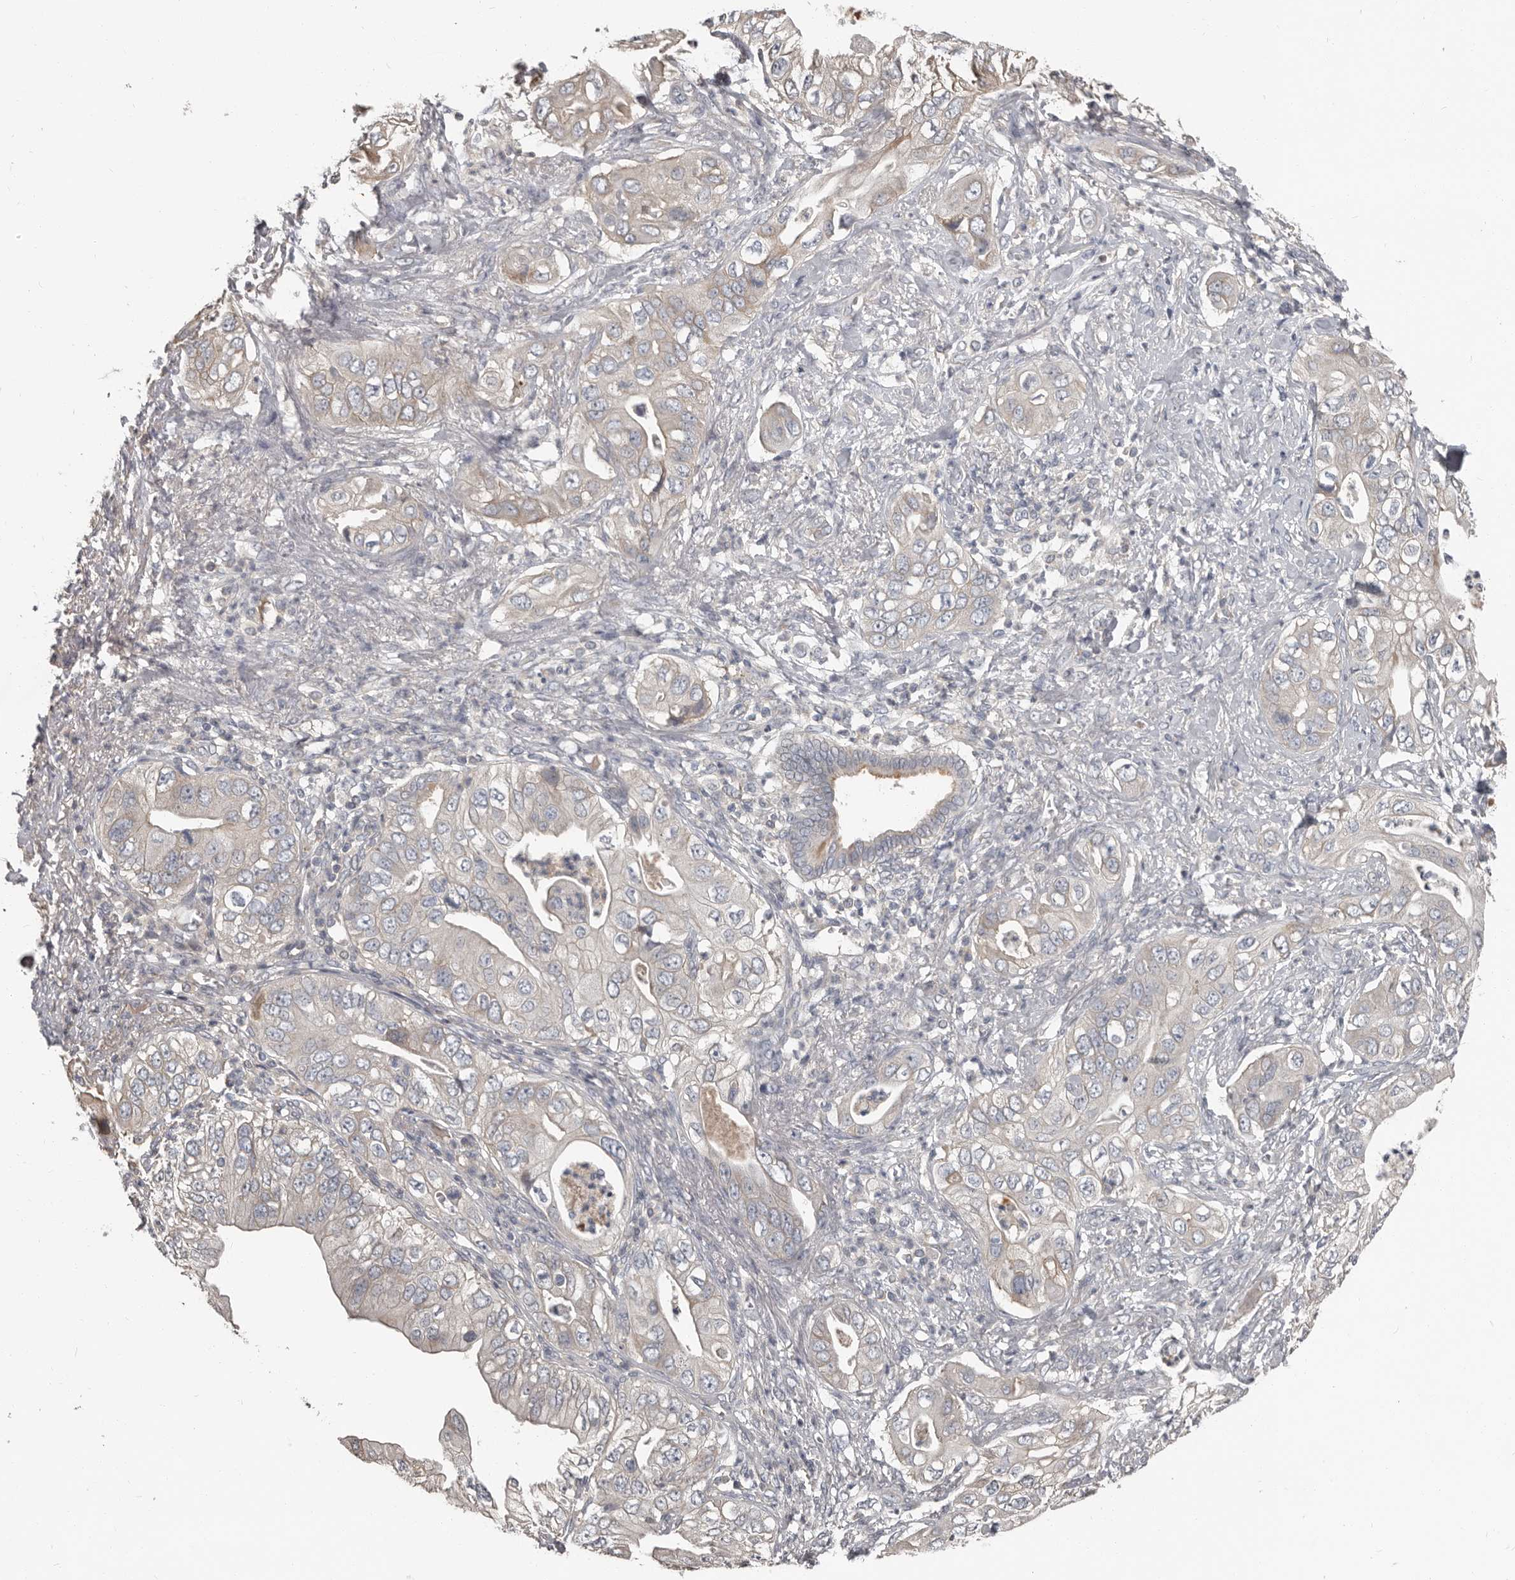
{"staining": {"intensity": "weak", "quantity": "<25%", "location": "cytoplasmic/membranous"}, "tissue": "pancreatic cancer", "cell_type": "Tumor cells", "image_type": "cancer", "snomed": [{"axis": "morphology", "description": "Adenocarcinoma, NOS"}, {"axis": "topography", "description": "Pancreas"}], "caption": "There is no significant positivity in tumor cells of pancreatic cancer.", "gene": "CA6", "patient": {"sex": "female", "age": 78}}